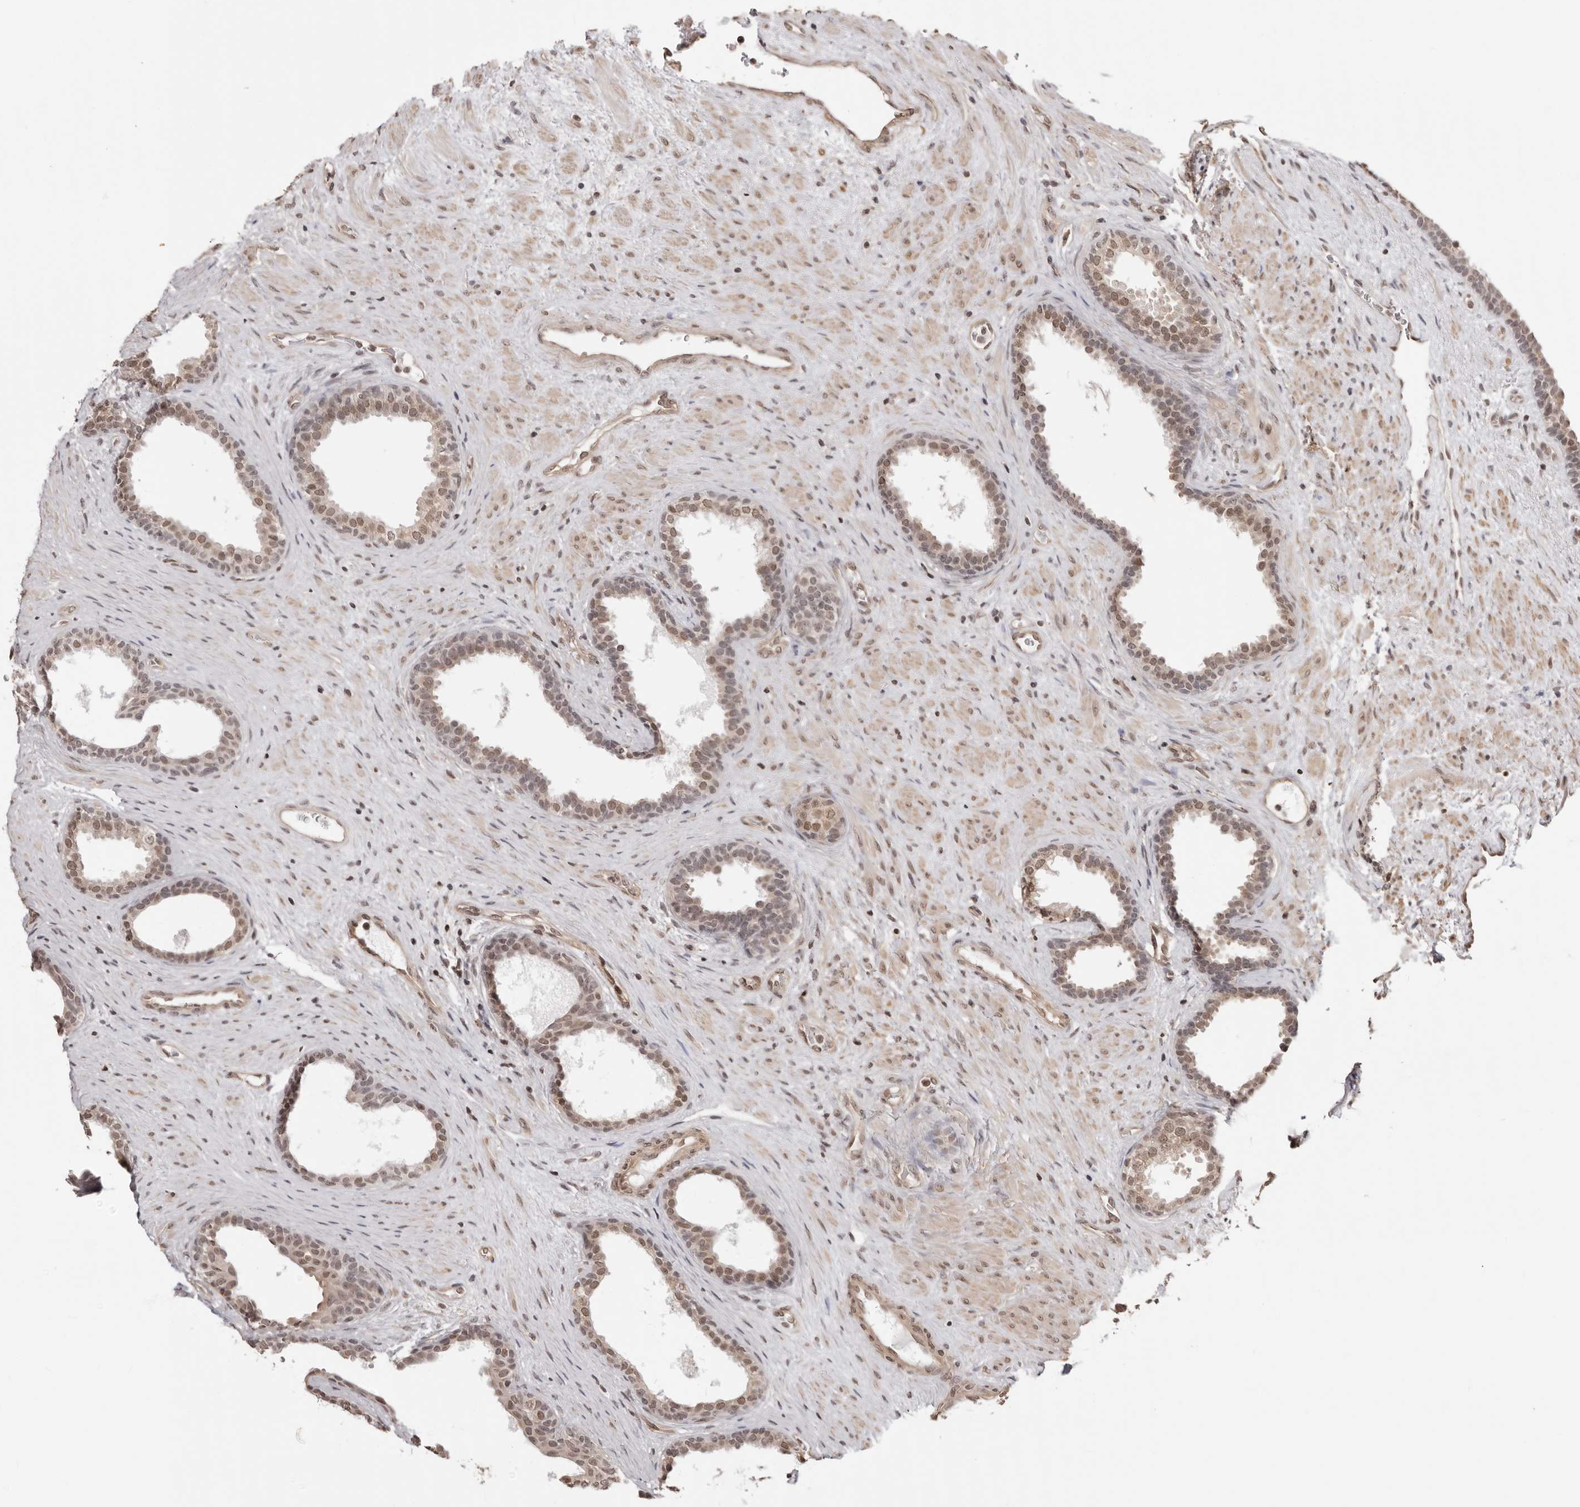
{"staining": {"intensity": "moderate", "quantity": ">75%", "location": "nuclear"}, "tissue": "prostate", "cell_type": "Glandular cells", "image_type": "normal", "snomed": [{"axis": "morphology", "description": "Normal tissue, NOS"}, {"axis": "topography", "description": "Prostate"}], "caption": "A high-resolution histopathology image shows IHC staining of normal prostate, which exhibits moderate nuclear staining in about >75% of glandular cells.", "gene": "SDE2", "patient": {"sex": "male", "age": 76}}